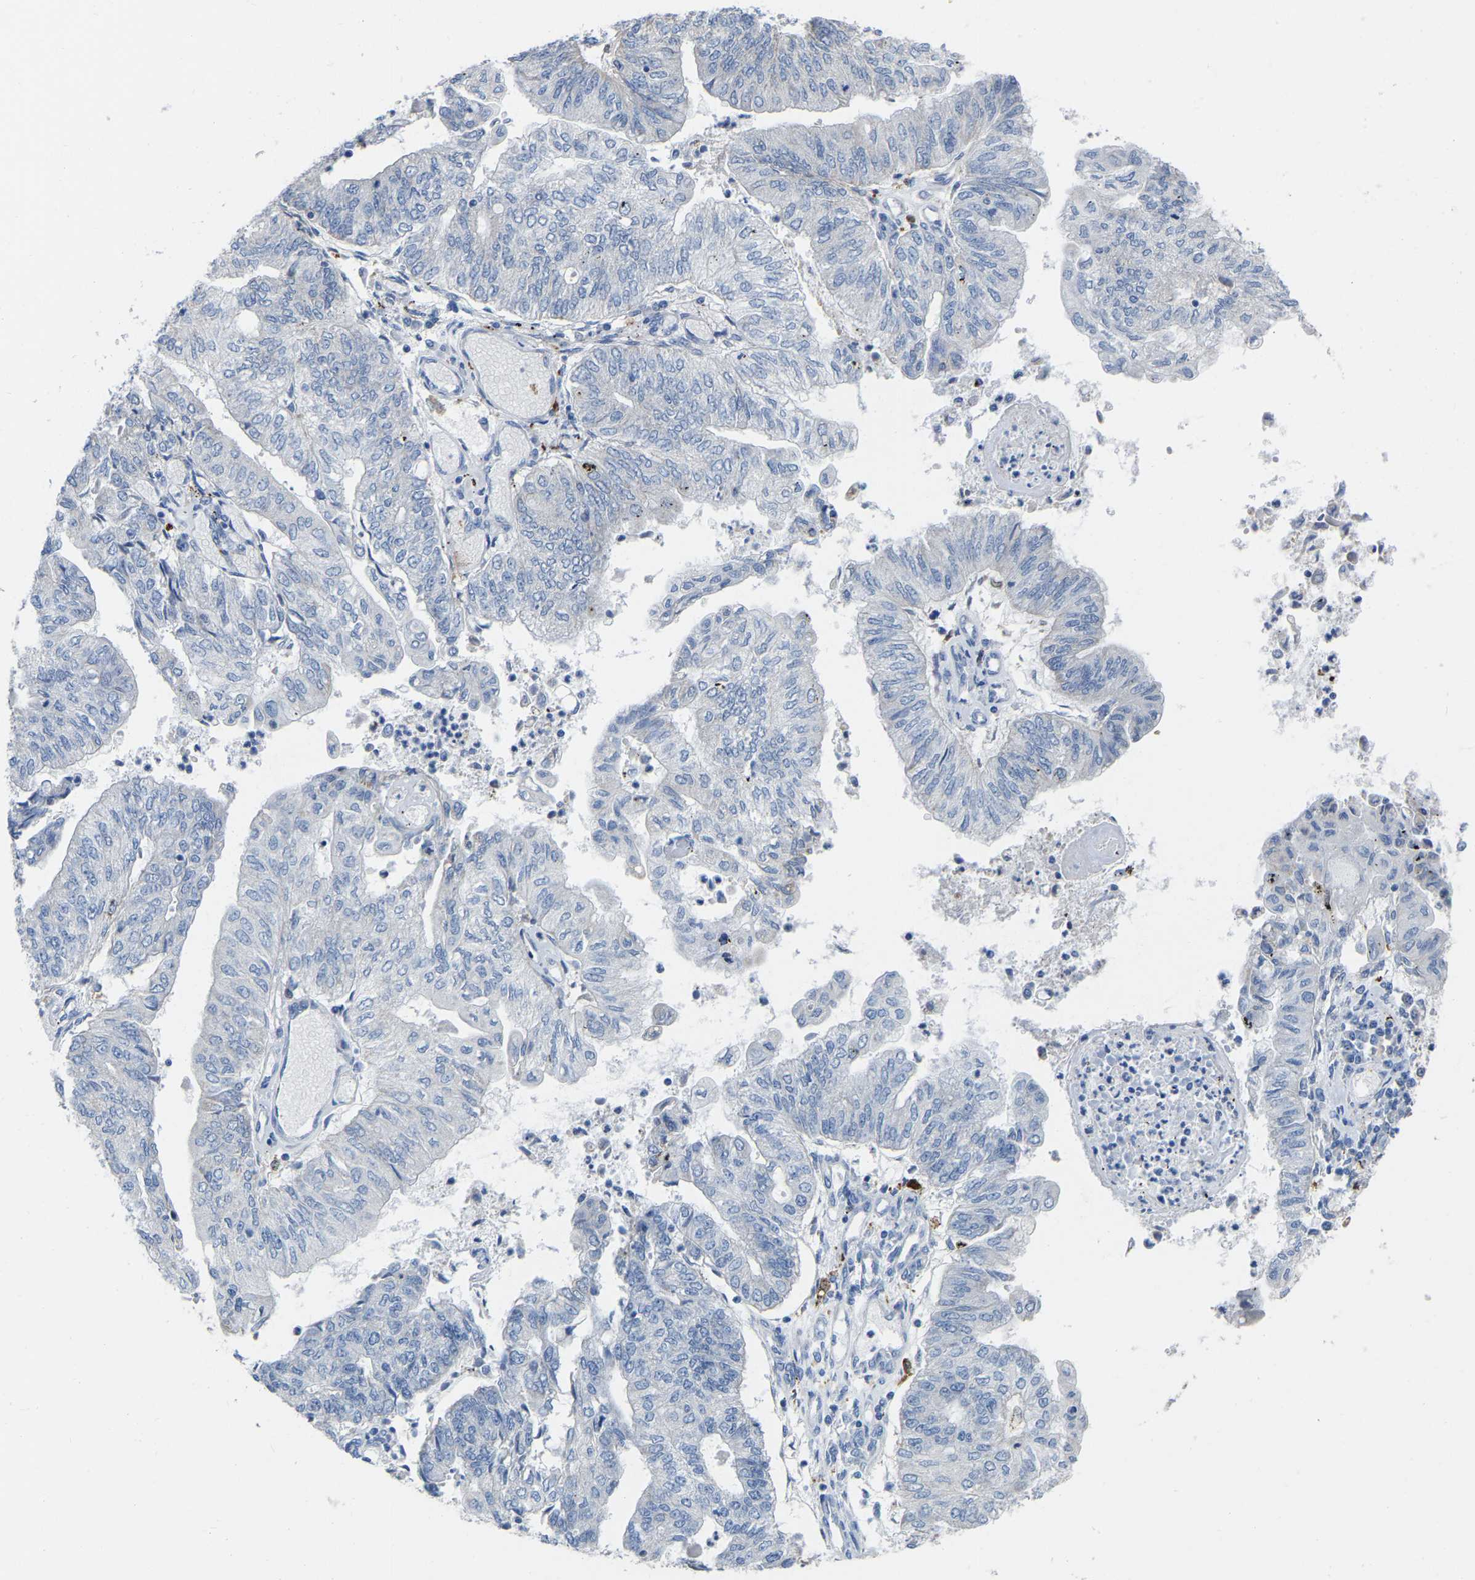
{"staining": {"intensity": "negative", "quantity": "none", "location": "none"}, "tissue": "endometrial cancer", "cell_type": "Tumor cells", "image_type": "cancer", "snomed": [{"axis": "morphology", "description": "Adenocarcinoma, NOS"}, {"axis": "topography", "description": "Endometrium"}], "caption": "This is a image of IHC staining of adenocarcinoma (endometrial), which shows no expression in tumor cells.", "gene": "ULBP2", "patient": {"sex": "female", "age": 59}}